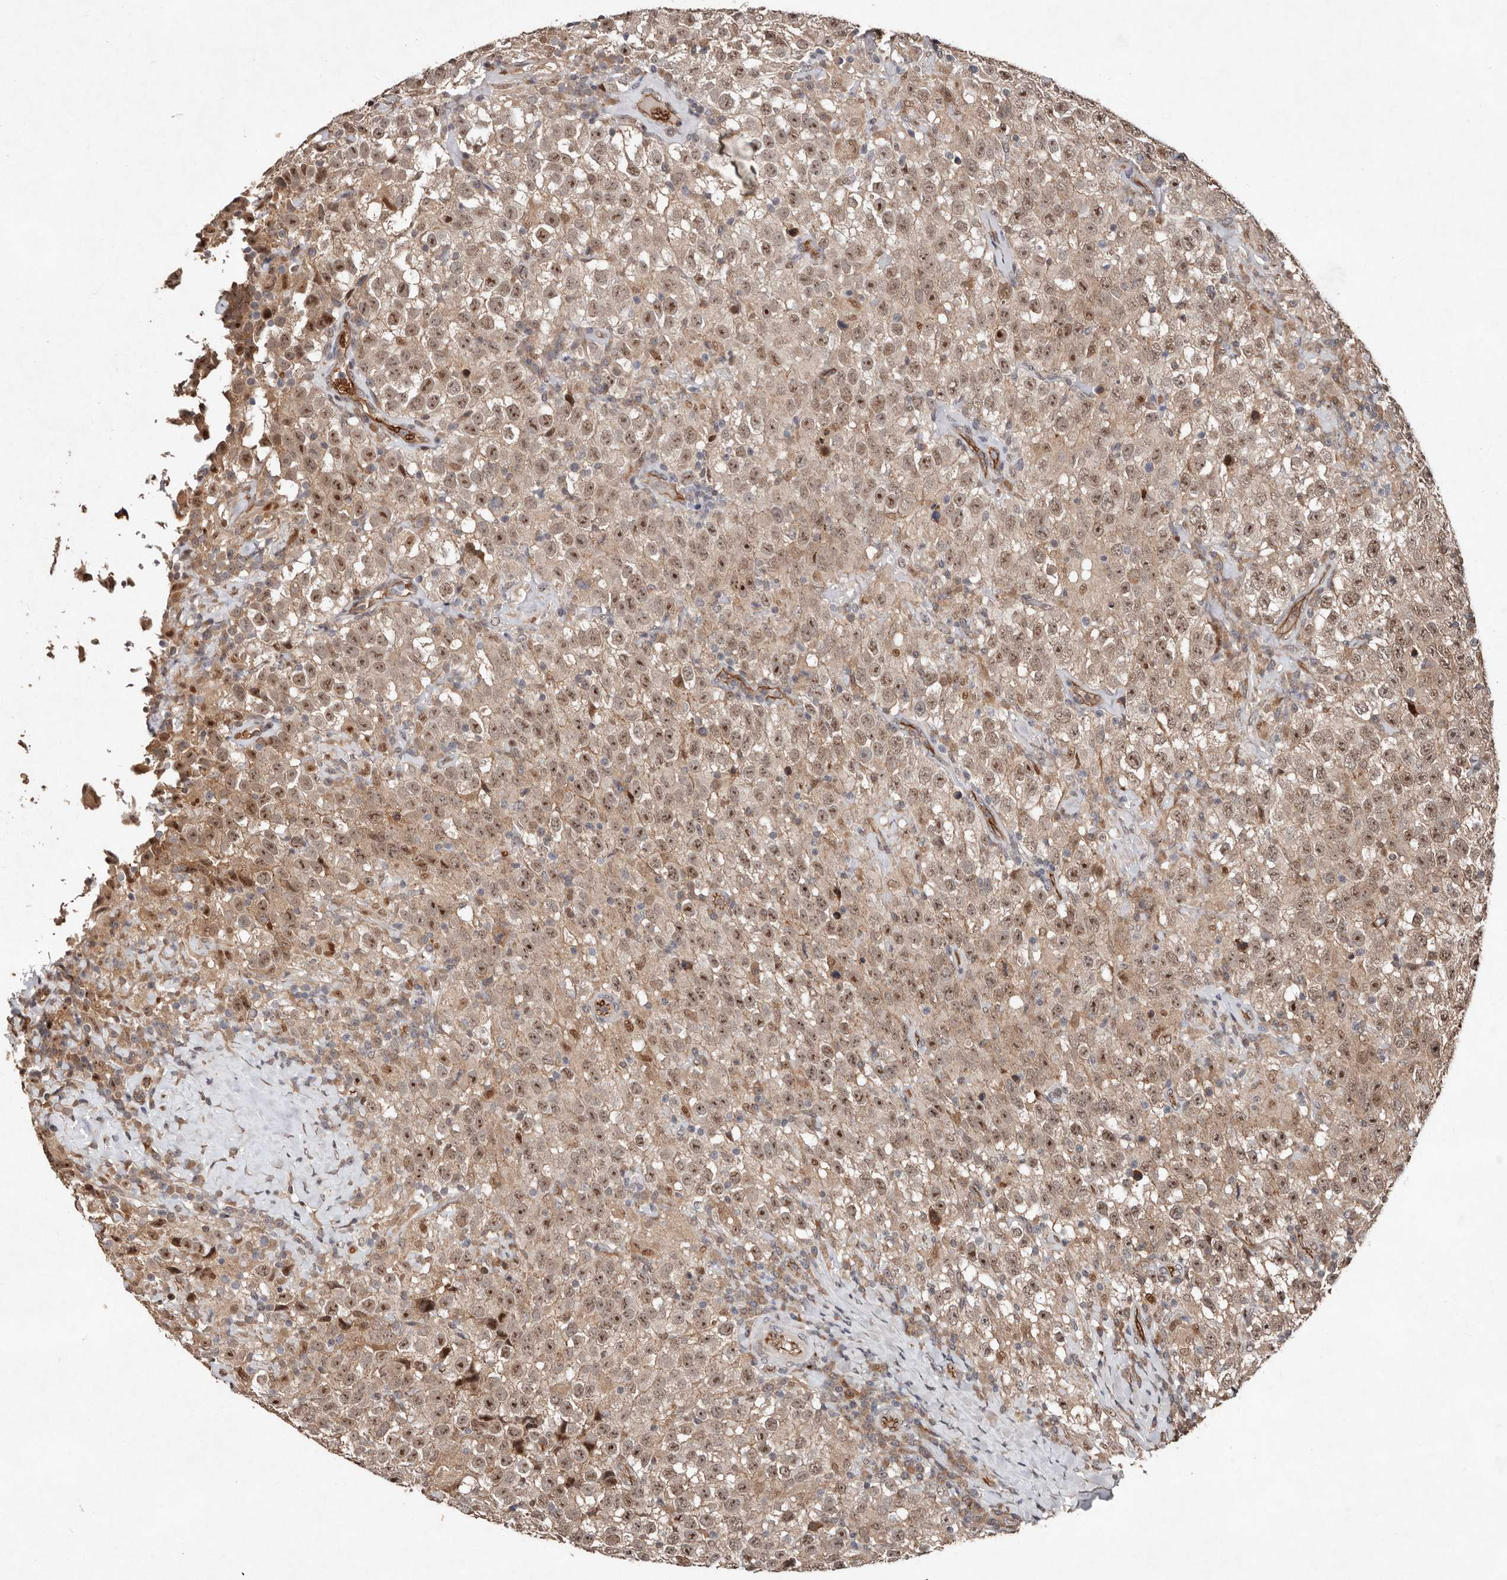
{"staining": {"intensity": "moderate", "quantity": ">75%", "location": "nuclear"}, "tissue": "testis cancer", "cell_type": "Tumor cells", "image_type": "cancer", "snomed": [{"axis": "morphology", "description": "Seminoma, NOS"}, {"axis": "topography", "description": "Testis"}], "caption": "IHC photomicrograph of testis cancer (seminoma) stained for a protein (brown), which exhibits medium levels of moderate nuclear positivity in approximately >75% of tumor cells.", "gene": "DIP2C", "patient": {"sex": "male", "age": 41}}